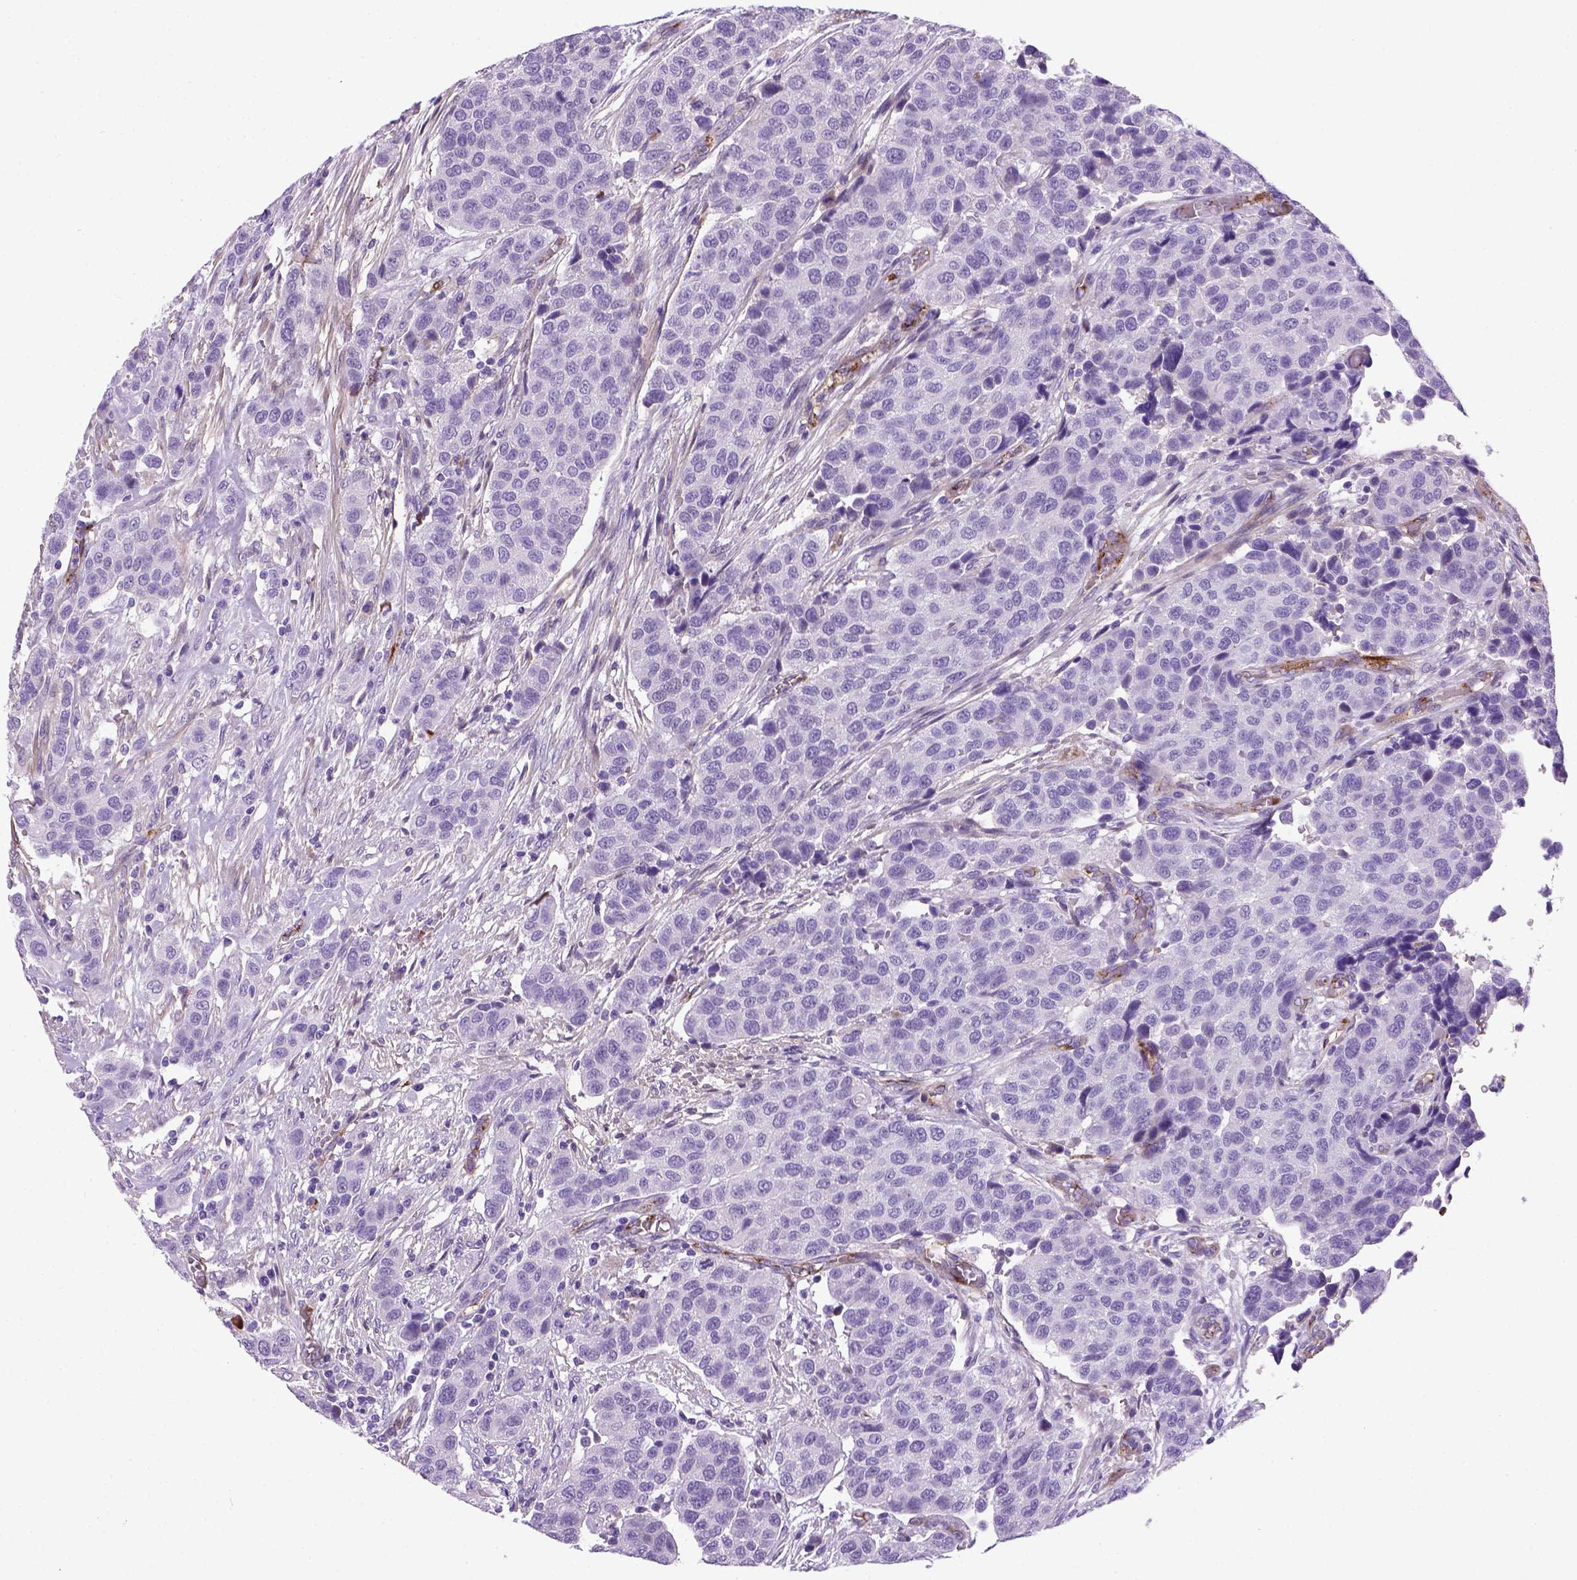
{"staining": {"intensity": "negative", "quantity": "none", "location": "none"}, "tissue": "urothelial cancer", "cell_type": "Tumor cells", "image_type": "cancer", "snomed": [{"axis": "morphology", "description": "Urothelial carcinoma, High grade"}, {"axis": "topography", "description": "Urinary bladder"}], "caption": "There is no significant positivity in tumor cells of urothelial carcinoma (high-grade).", "gene": "VWF", "patient": {"sex": "female", "age": 58}}